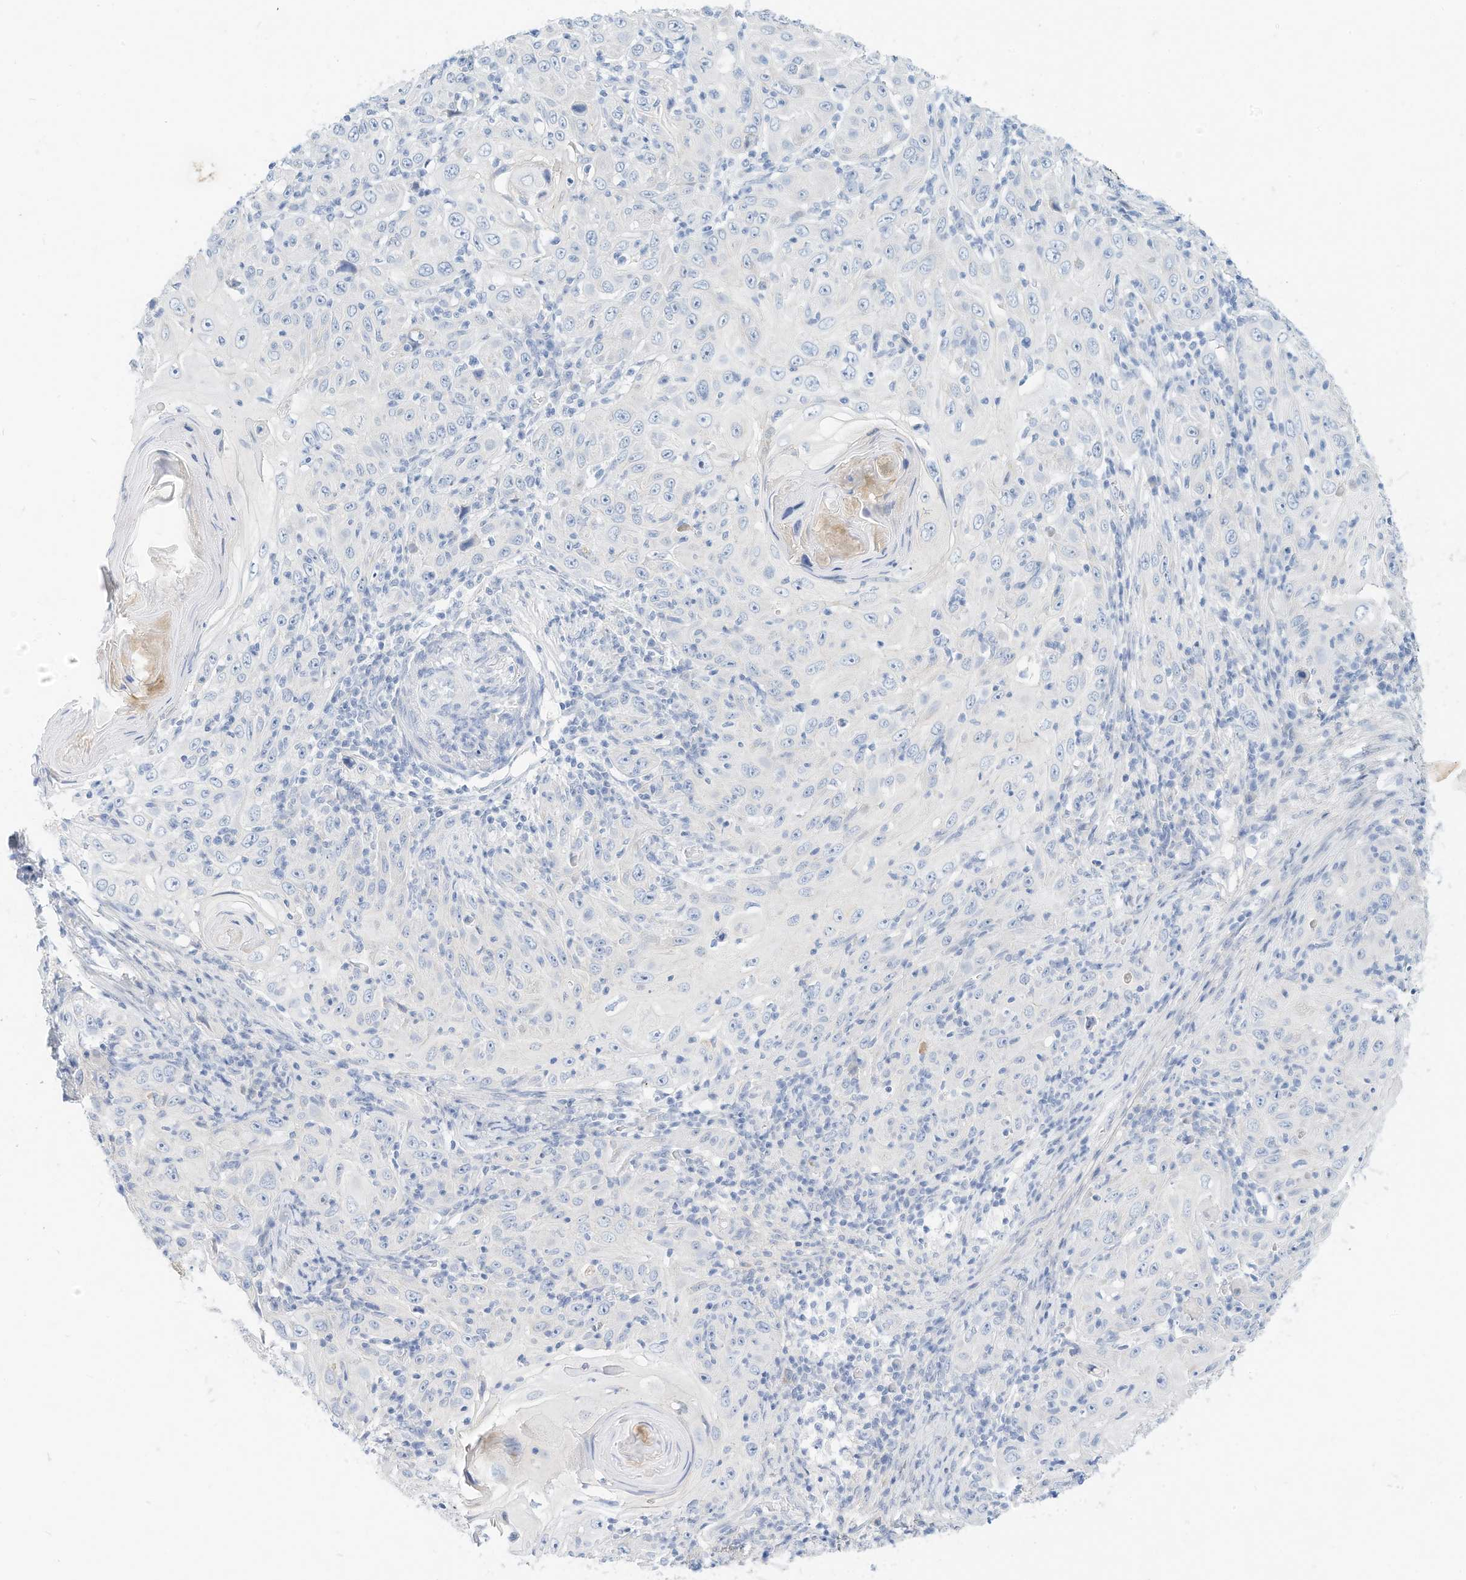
{"staining": {"intensity": "negative", "quantity": "none", "location": "none"}, "tissue": "skin cancer", "cell_type": "Tumor cells", "image_type": "cancer", "snomed": [{"axis": "morphology", "description": "Squamous cell carcinoma, NOS"}, {"axis": "topography", "description": "Skin"}], "caption": "A photomicrograph of human squamous cell carcinoma (skin) is negative for staining in tumor cells.", "gene": "SPOCD1", "patient": {"sex": "female", "age": 88}}